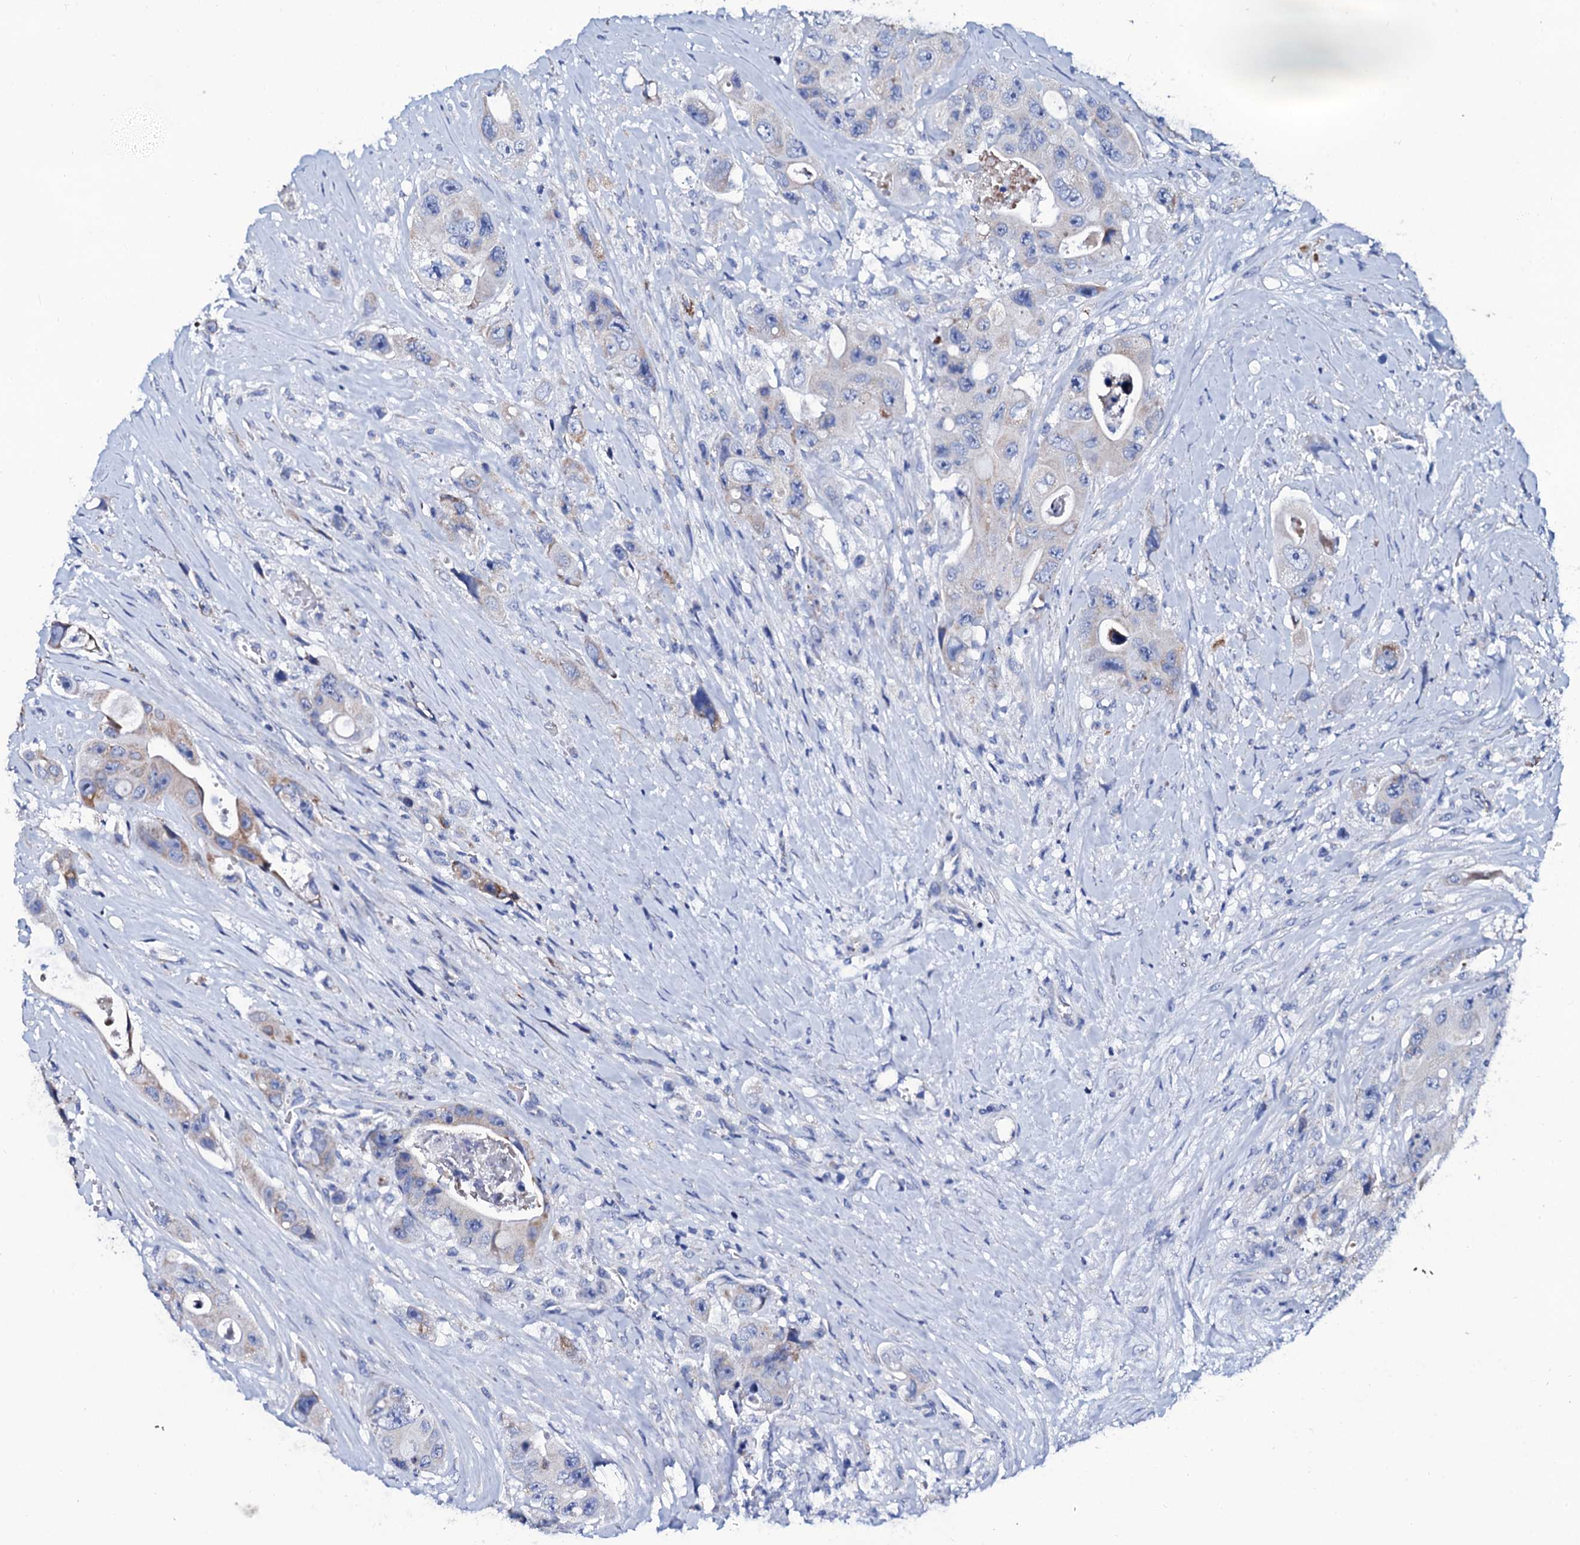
{"staining": {"intensity": "negative", "quantity": "none", "location": "none"}, "tissue": "colorectal cancer", "cell_type": "Tumor cells", "image_type": "cancer", "snomed": [{"axis": "morphology", "description": "Adenocarcinoma, NOS"}, {"axis": "topography", "description": "Colon"}], "caption": "This is an immunohistochemistry image of adenocarcinoma (colorectal). There is no staining in tumor cells.", "gene": "SLC37A4", "patient": {"sex": "female", "age": 46}}